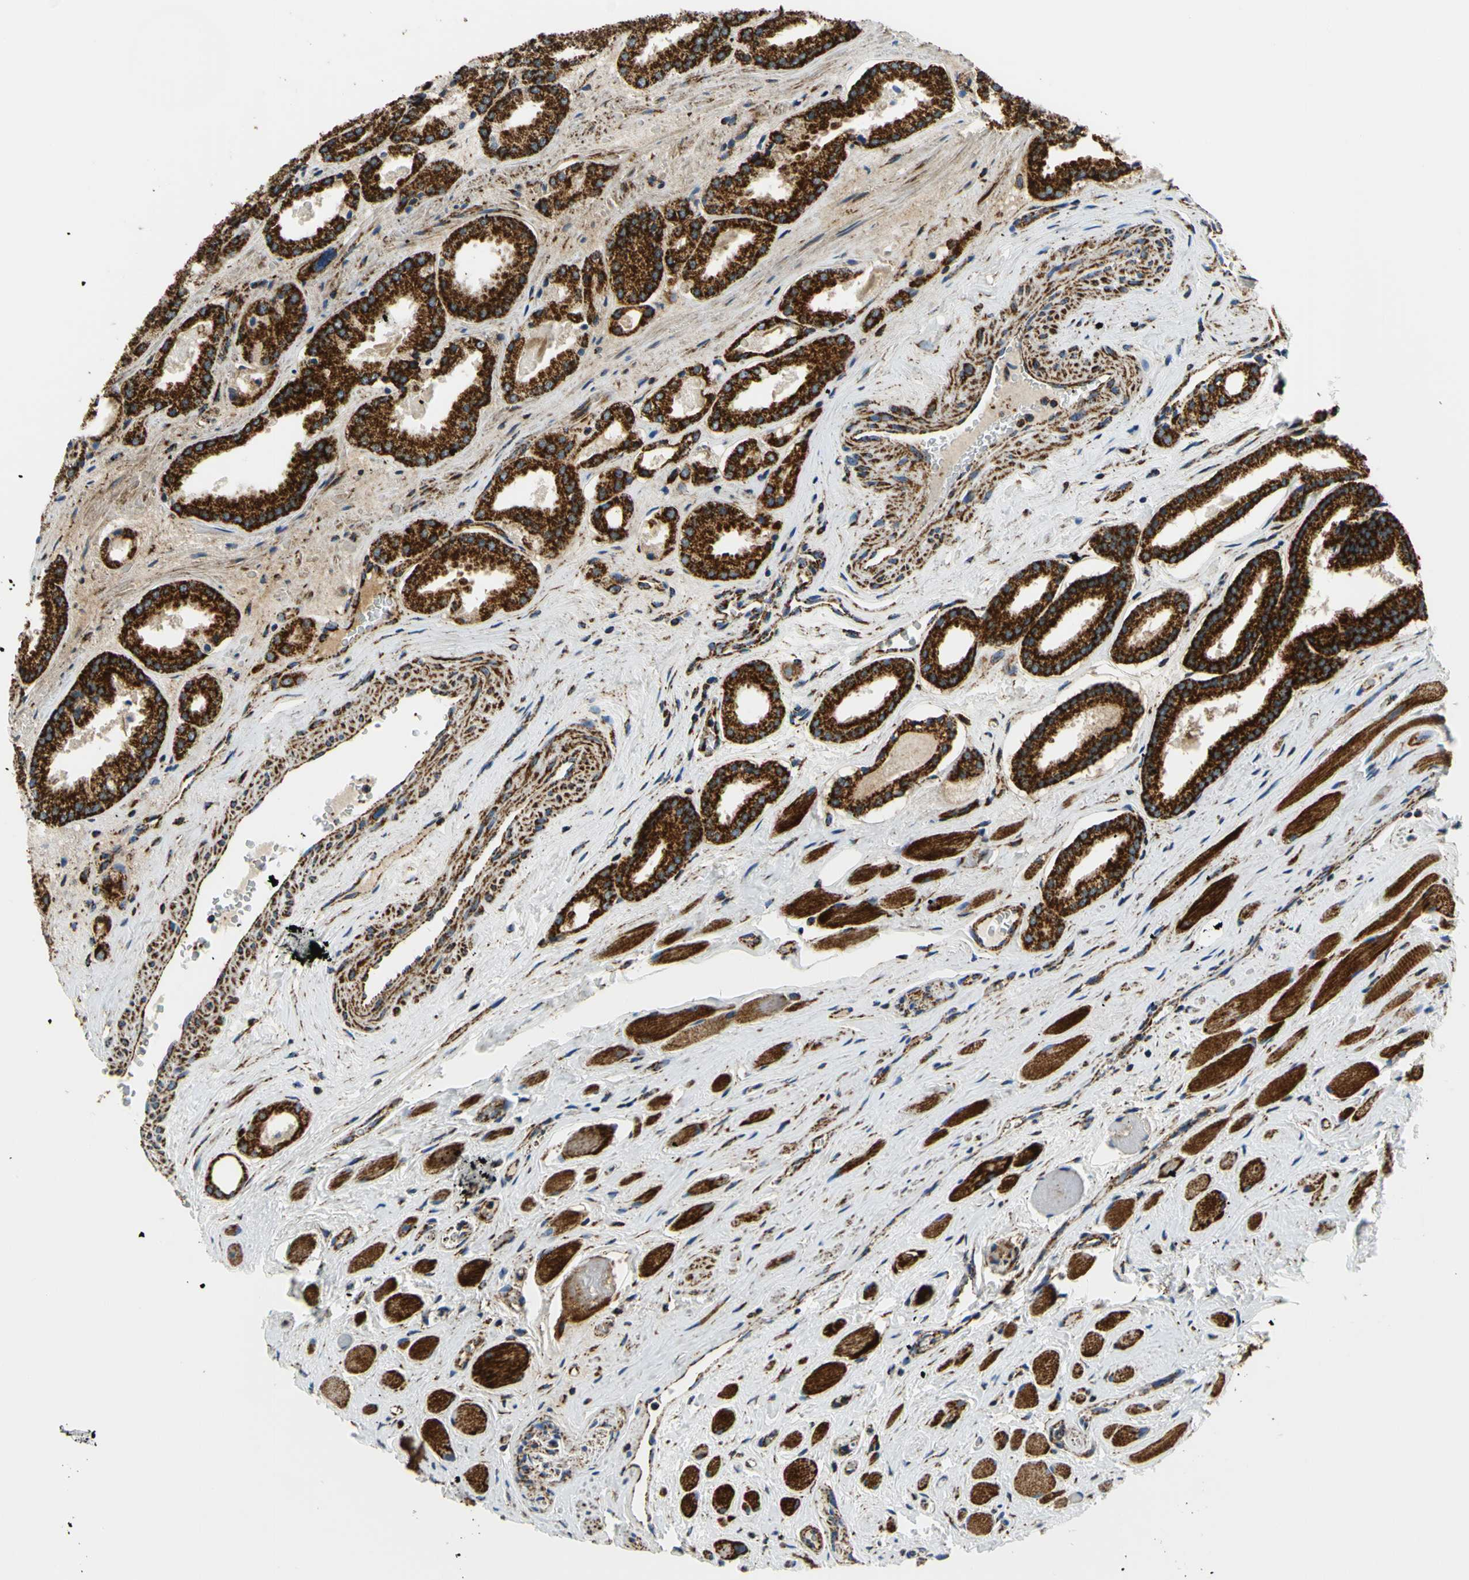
{"staining": {"intensity": "strong", "quantity": ">75%", "location": "cytoplasmic/membranous"}, "tissue": "prostate cancer", "cell_type": "Tumor cells", "image_type": "cancer", "snomed": [{"axis": "morphology", "description": "Adenocarcinoma, Low grade"}, {"axis": "topography", "description": "Prostate"}], "caption": "Tumor cells demonstrate high levels of strong cytoplasmic/membranous positivity in approximately >75% of cells in low-grade adenocarcinoma (prostate). Immunohistochemistry stains the protein of interest in brown and the nuclei are stained blue.", "gene": "MAVS", "patient": {"sex": "male", "age": 59}}